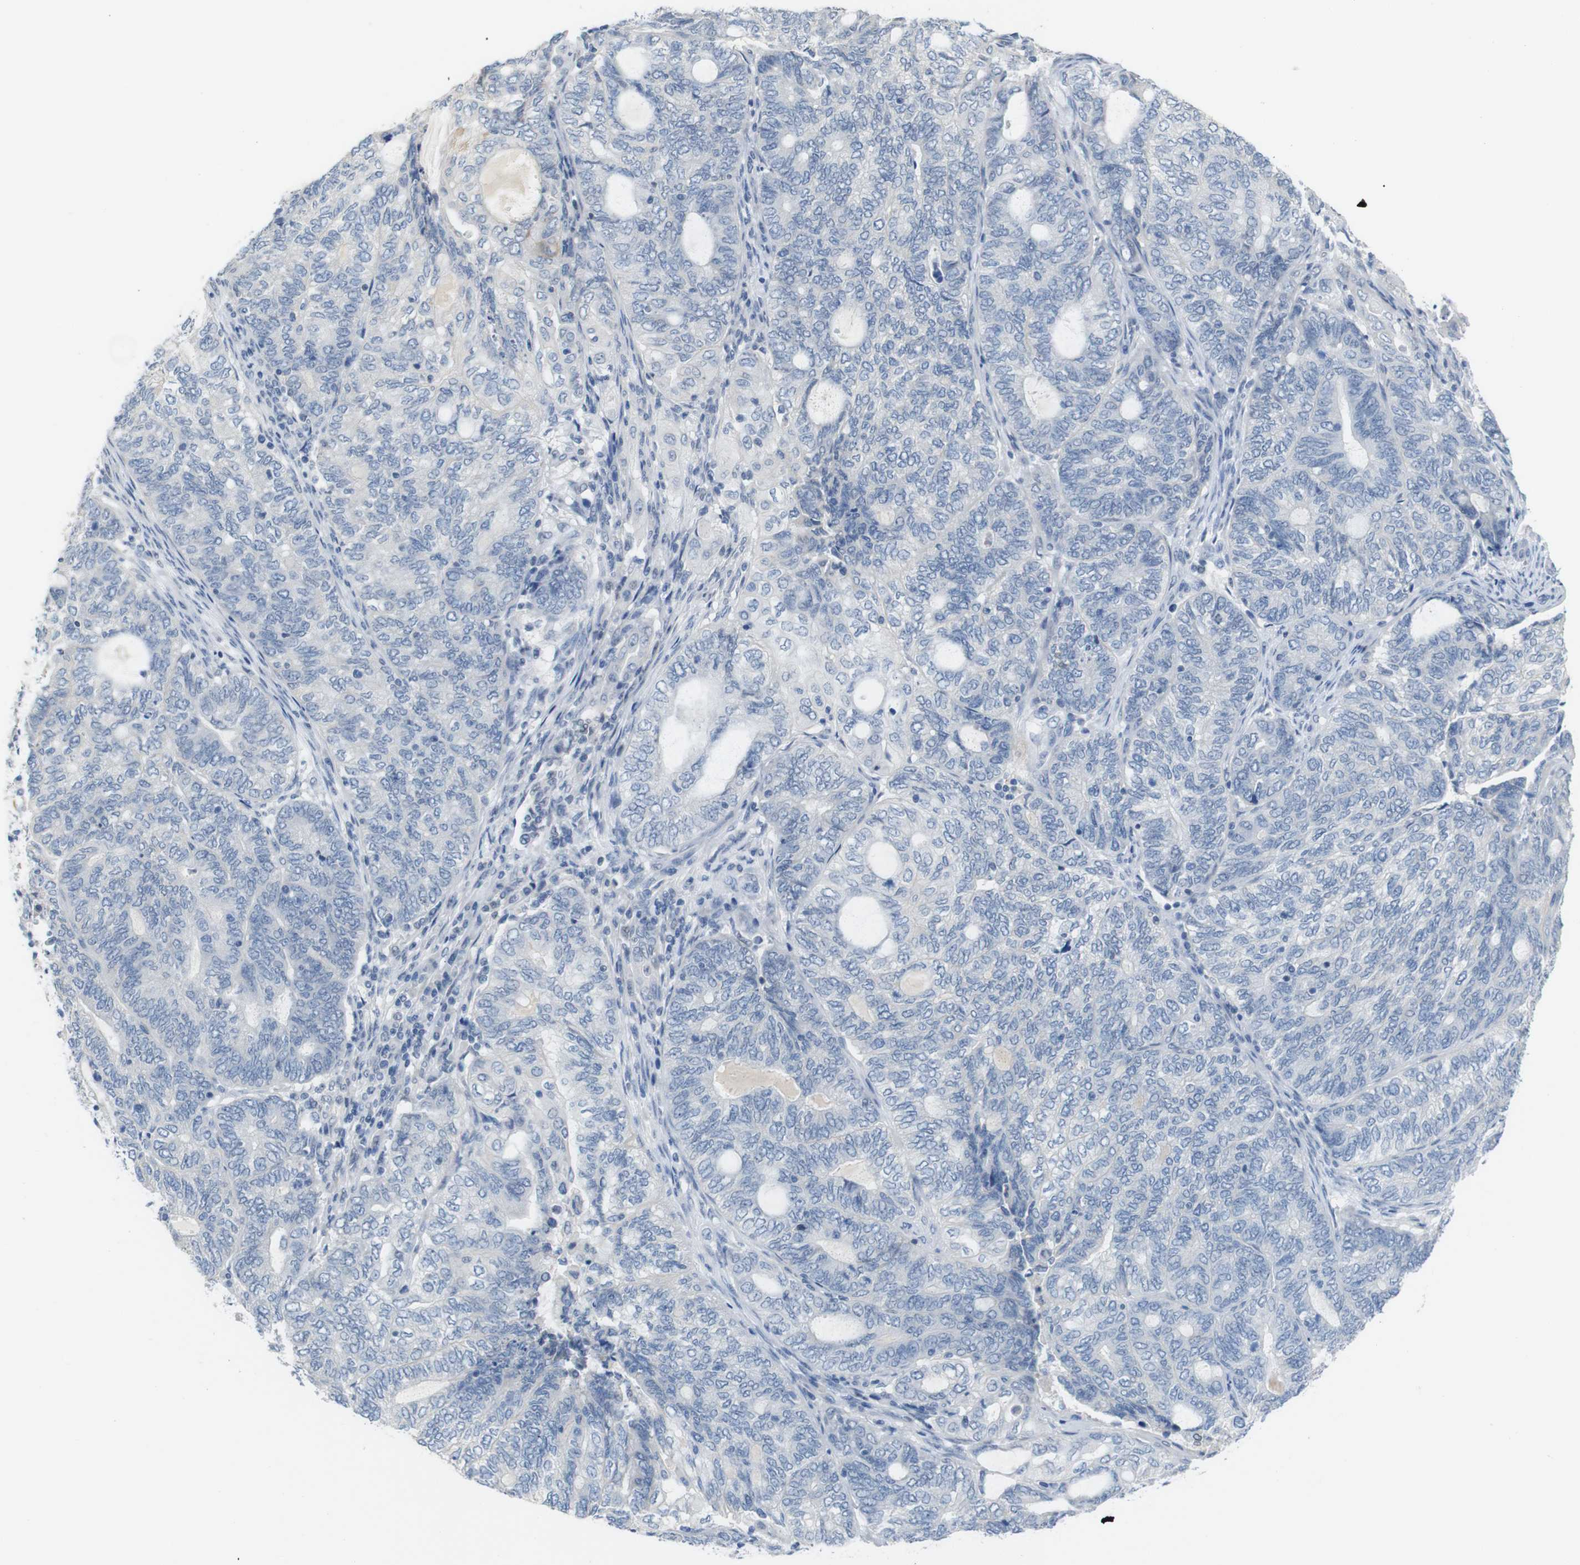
{"staining": {"intensity": "negative", "quantity": "none", "location": "none"}, "tissue": "endometrial cancer", "cell_type": "Tumor cells", "image_type": "cancer", "snomed": [{"axis": "morphology", "description": "Adenocarcinoma, NOS"}, {"axis": "topography", "description": "Uterus"}, {"axis": "topography", "description": "Endometrium"}], "caption": "A high-resolution micrograph shows IHC staining of endometrial cancer (adenocarcinoma), which reveals no significant expression in tumor cells. The staining is performed using DAB brown chromogen with nuclei counter-stained in using hematoxylin.", "gene": "CHRM5", "patient": {"sex": "female", "age": 70}}